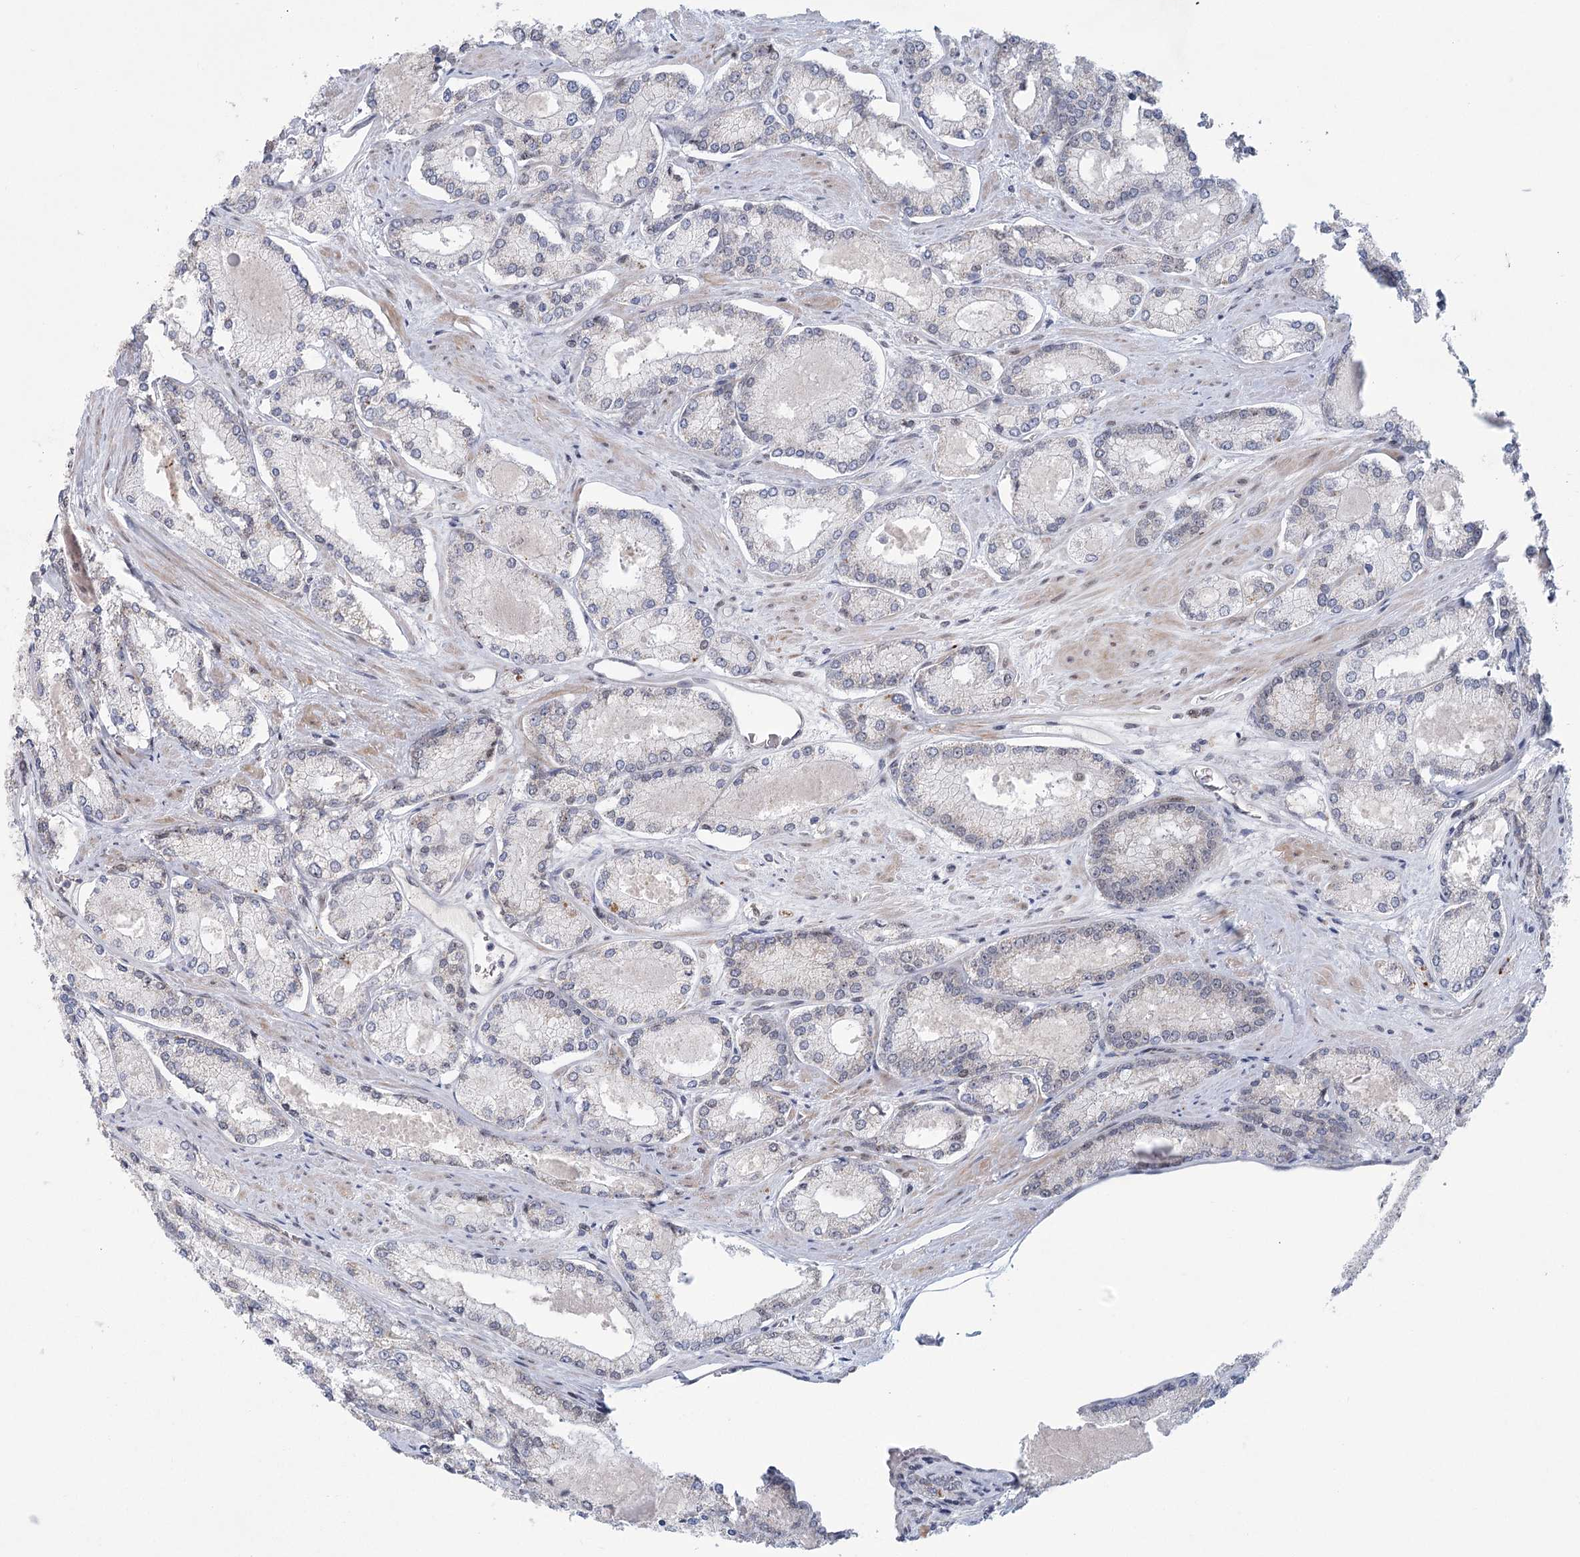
{"staining": {"intensity": "negative", "quantity": "none", "location": "none"}, "tissue": "prostate cancer", "cell_type": "Tumor cells", "image_type": "cancer", "snomed": [{"axis": "morphology", "description": "Adenocarcinoma, Low grade"}, {"axis": "topography", "description": "Prostate"}], "caption": "A high-resolution histopathology image shows IHC staining of prostate cancer (adenocarcinoma (low-grade)), which reveals no significant staining in tumor cells. (Brightfield microscopy of DAB immunohistochemistry at high magnification).", "gene": "CIB4", "patient": {"sex": "male", "age": 74}}